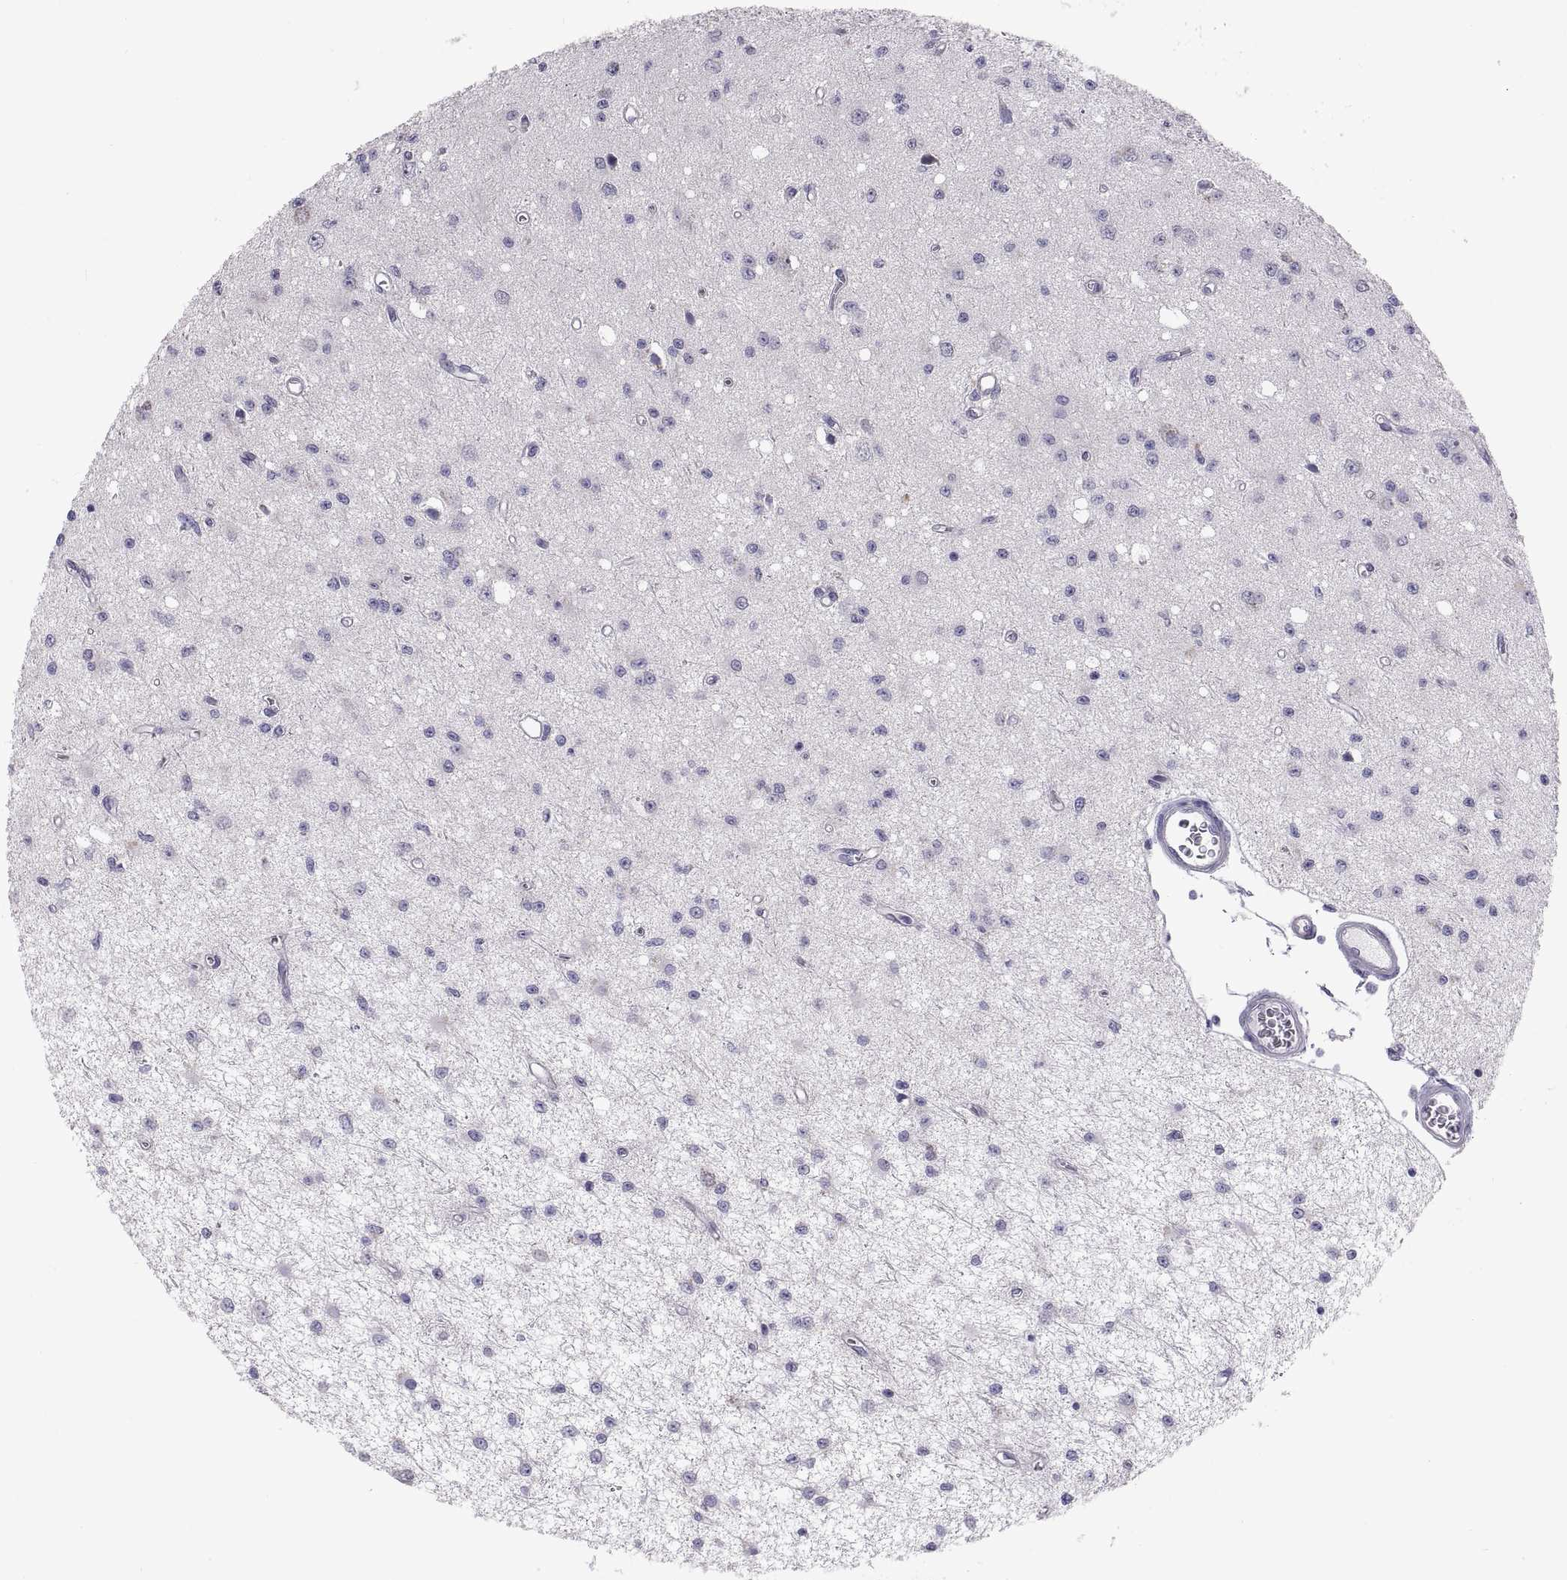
{"staining": {"intensity": "negative", "quantity": "none", "location": "none"}, "tissue": "glioma", "cell_type": "Tumor cells", "image_type": "cancer", "snomed": [{"axis": "morphology", "description": "Glioma, malignant, Low grade"}, {"axis": "topography", "description": "Brain"}], "caption": "Immunohistochemistry of malignant glioma (low-grade) reveals no staining in tumor cells.", "gene": "FAM170A", "patient": {"sex": "female", "age": 45}}